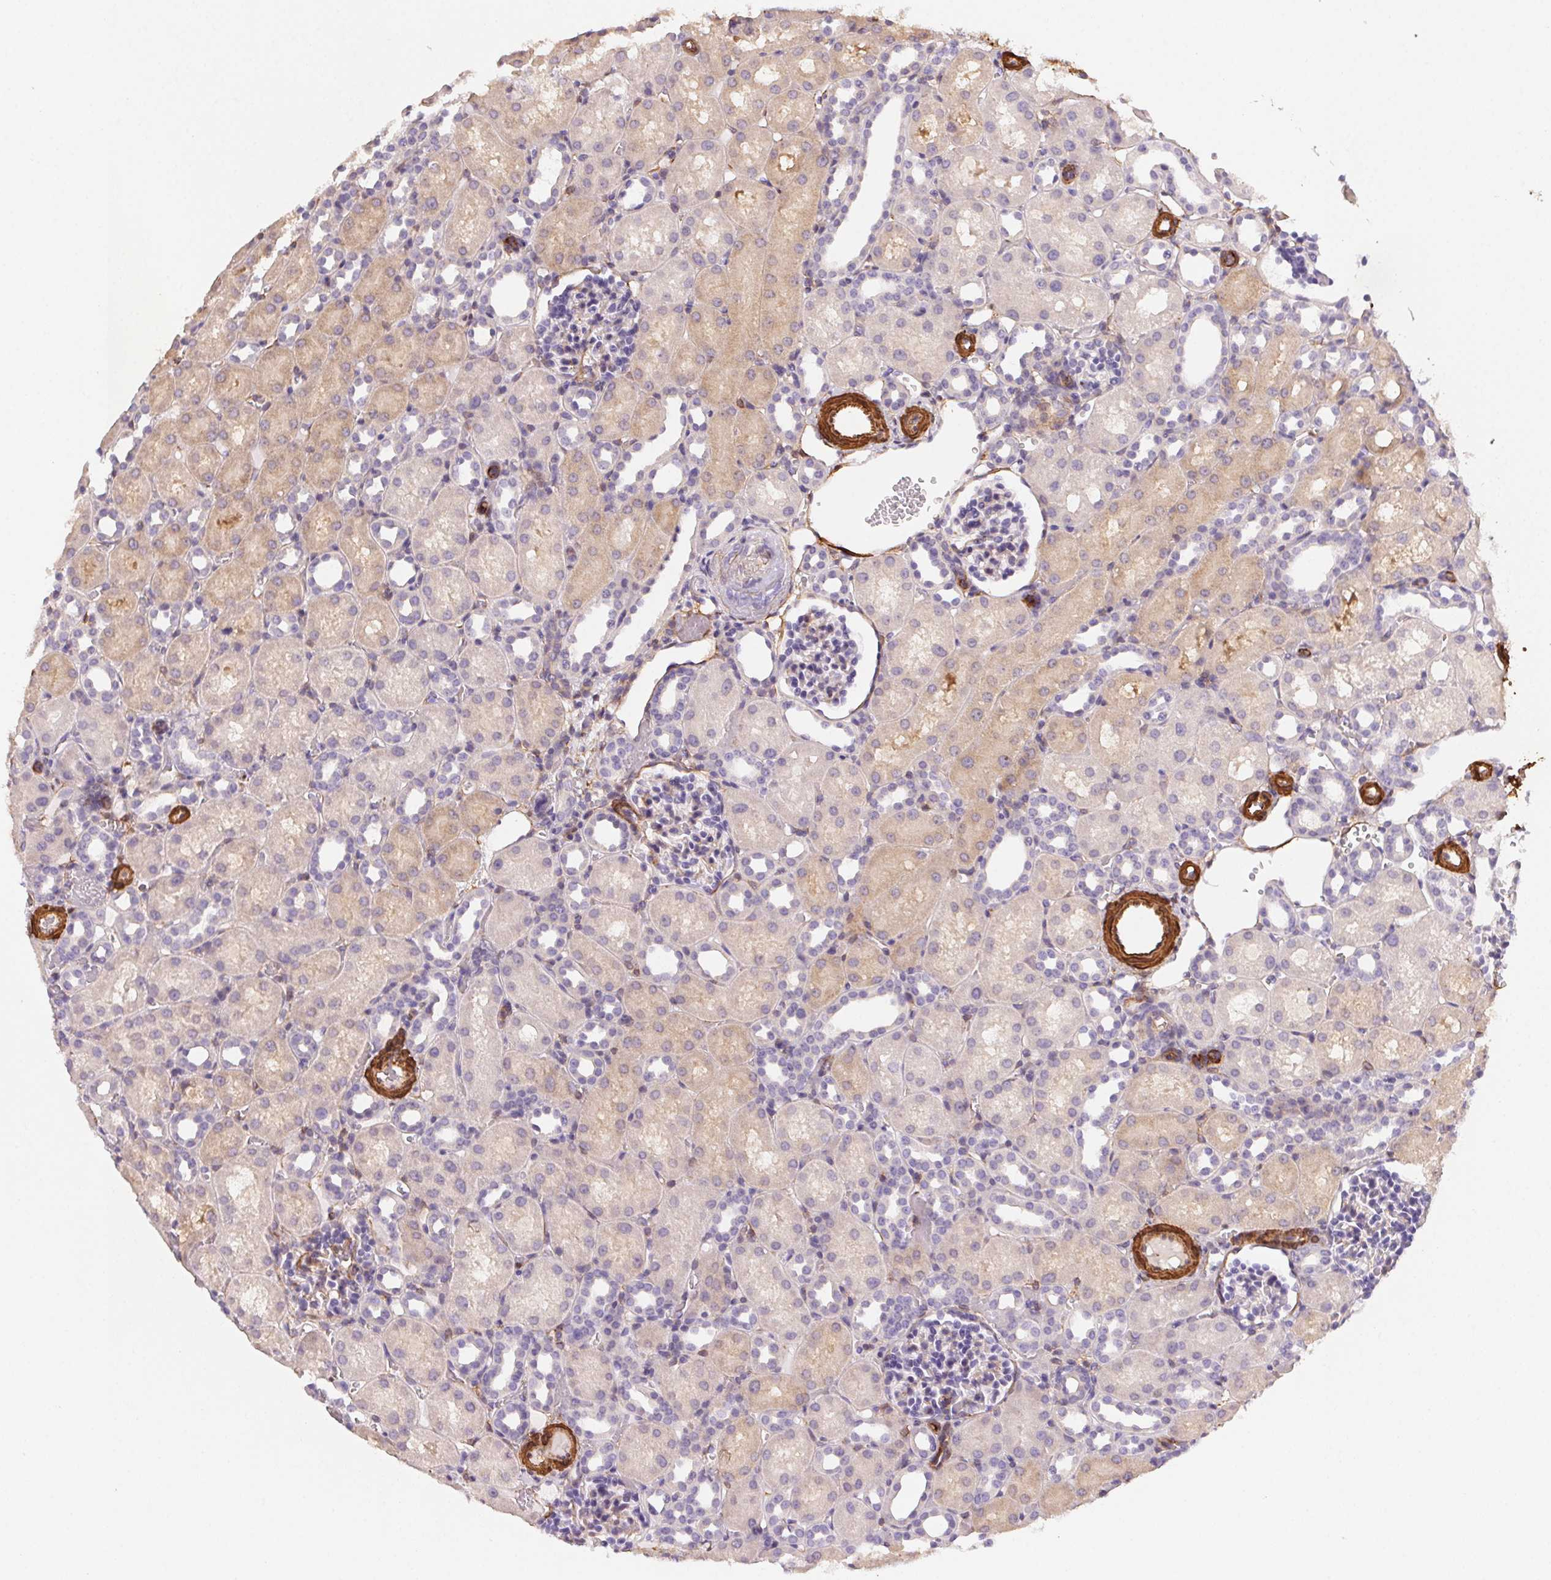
{"staining": {"intensity": "negative", "quantity": "none", "location": "none"}, "tissue": "kidney", "cell_type": "Cells in glomeruli", "image_type": "normal", "snomed": [{"axis": "morphology", "description": "Normal tissue, NOS"}, {"axis": "topography", "description": "Kidney"}], "caption": "A histopathology image of kidney stained for a protein shows no brown staining in cells in glomeruli.", "gene": "GPX8", "patient": {"sex": "male", "age": 1}}